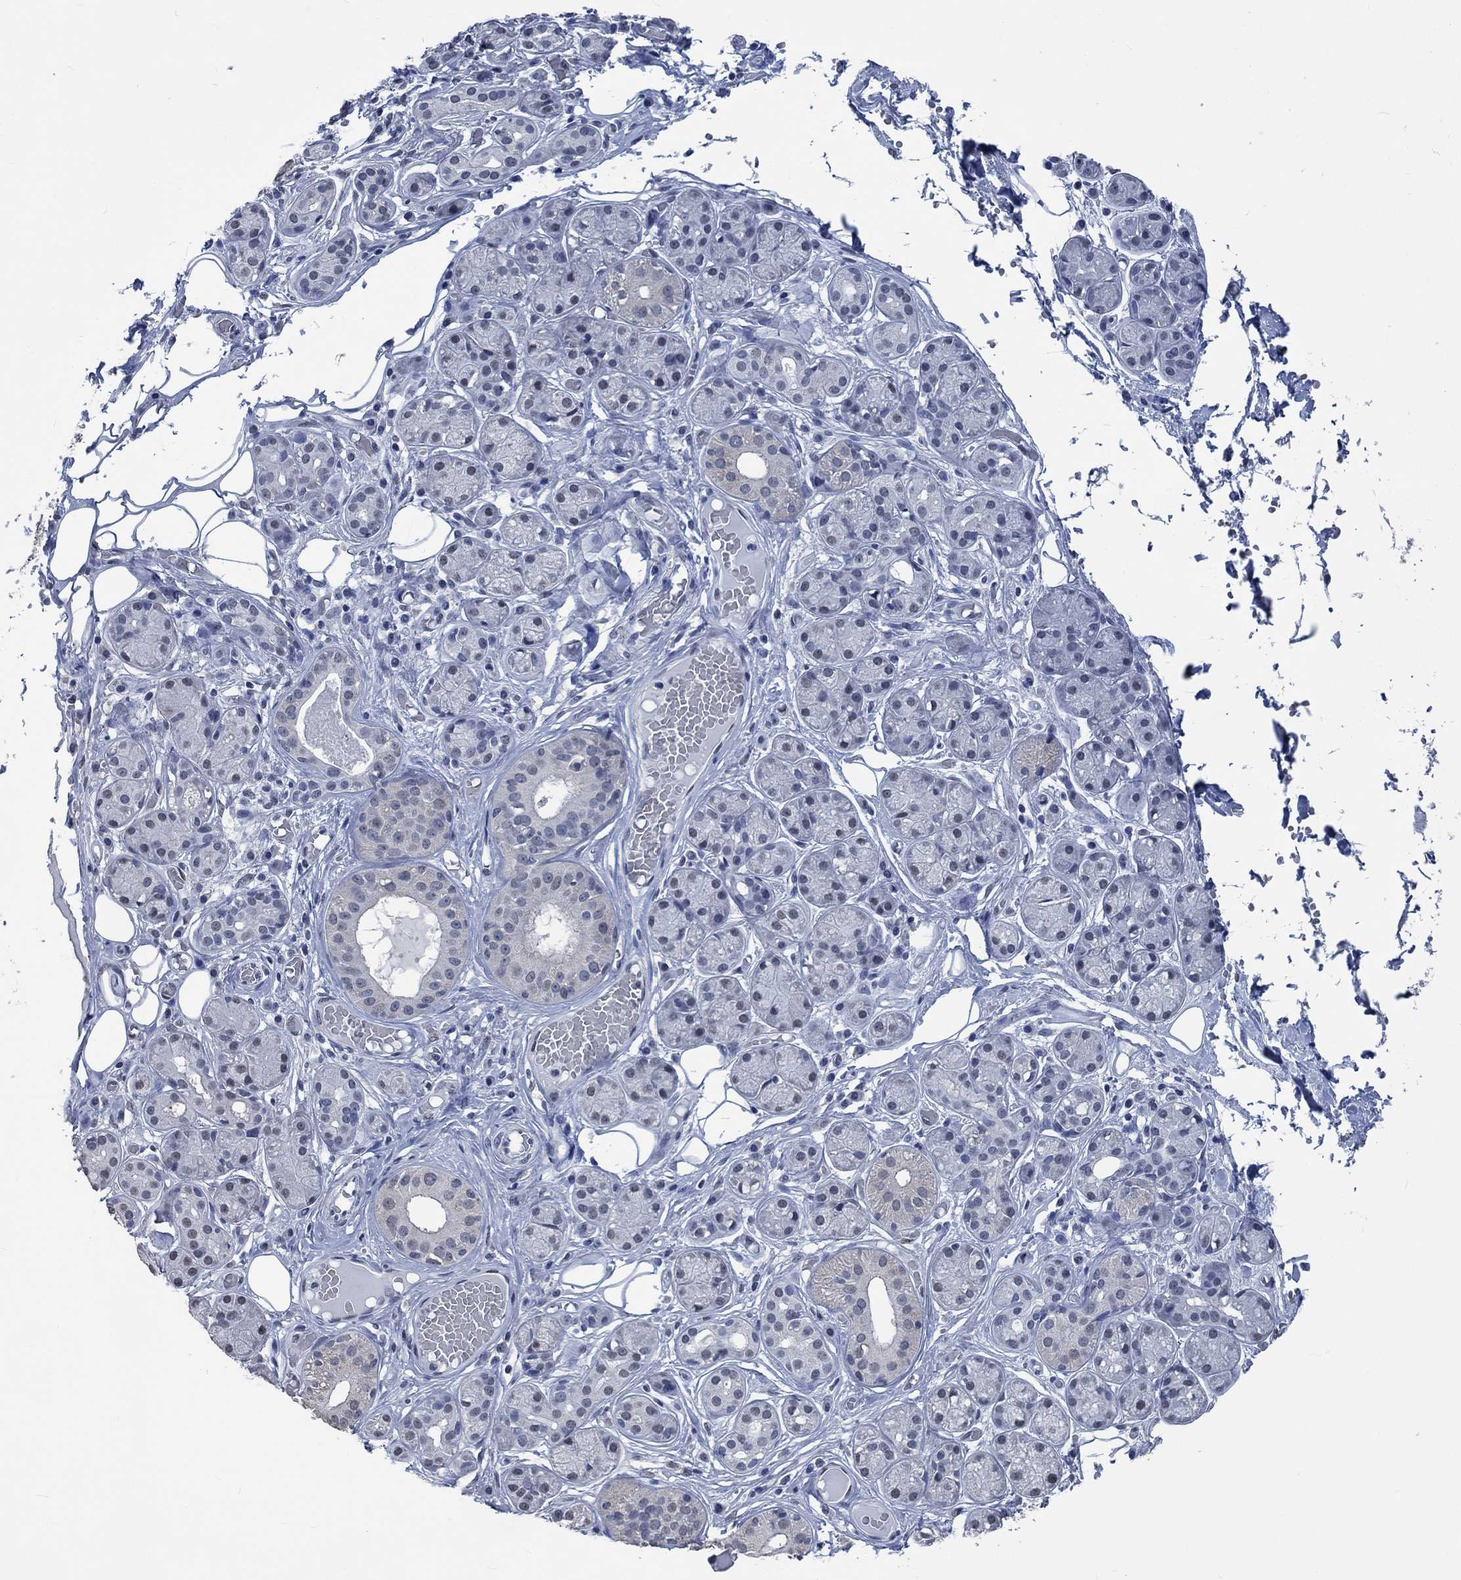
{"staining": {"intensity": "negative", "quantity": "none", "location": "none"}, "tissue": "salivary gland", "cell_type": "Glandular cells", "image_type": "normal", "snomed": [{"axis": "morphology", "description": "Normal tissue, NOS"}, {"axis": "topography", "description": "Salivary gland"}, {"axis": "topography", "description": "Peripheral nerve tissue"}], "caption": "Human salivary gland stained for a protein using immunohistochemistry shows no expression in glandular cells.", "gene": "OBSCN", "patient": {"sex": "male", "age": 71}}